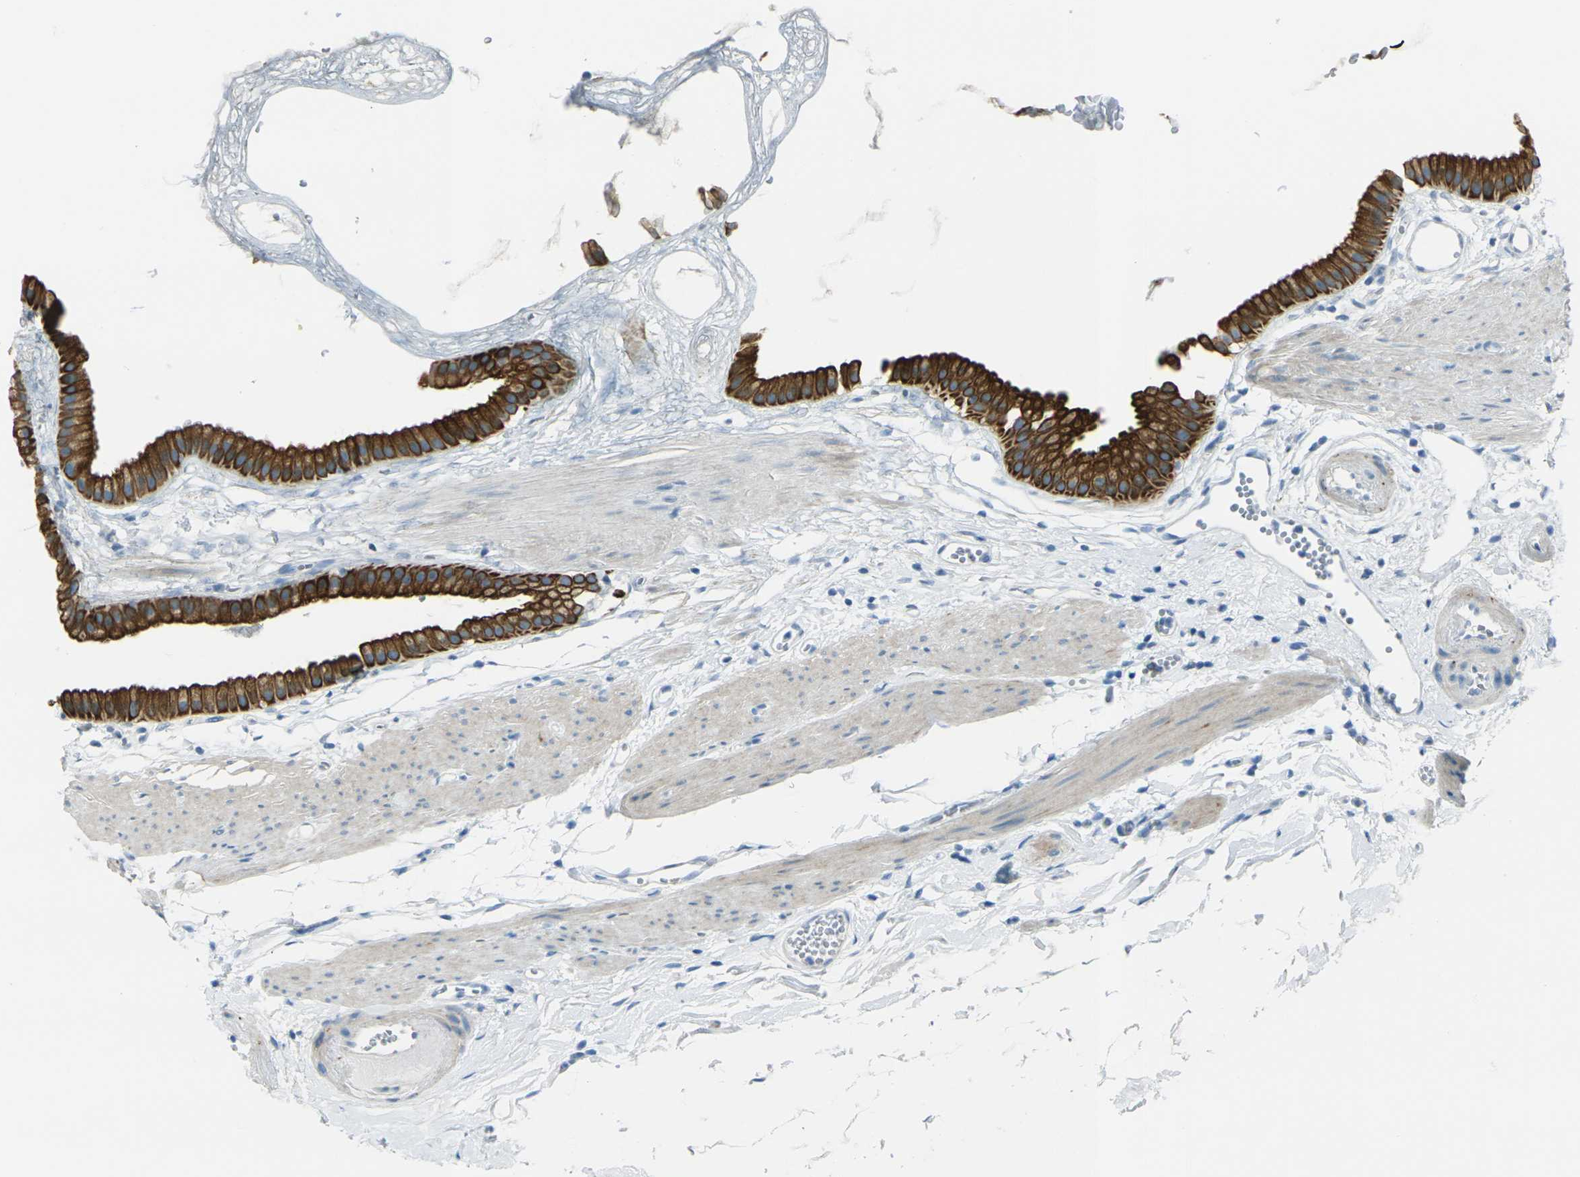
{"staining": {"intensity": "strong", "quantity": ">75%", "location": "cytoplasmic/membranous"}, "tissue": "gallbladder", "cell_type": "Glandular cells", "image_type": "normal", "snomed": [{"axis": "morphology", "description": "Normal tissue, NOS"}, {"axis": "topography", "description": "Gallbladder"}], "caption": "Immunohistochemical staining of normal gallbladder reveals strong cytoplasmic/membranous protein expression in approximately >75% of glandular cells. (DAB (3,3'-diaminobenzidine) IHC, brown staining for protein, blue staining for nuclei).", "gene": "ANKRD46", "patient": {"sex": "female", "age": 64}}